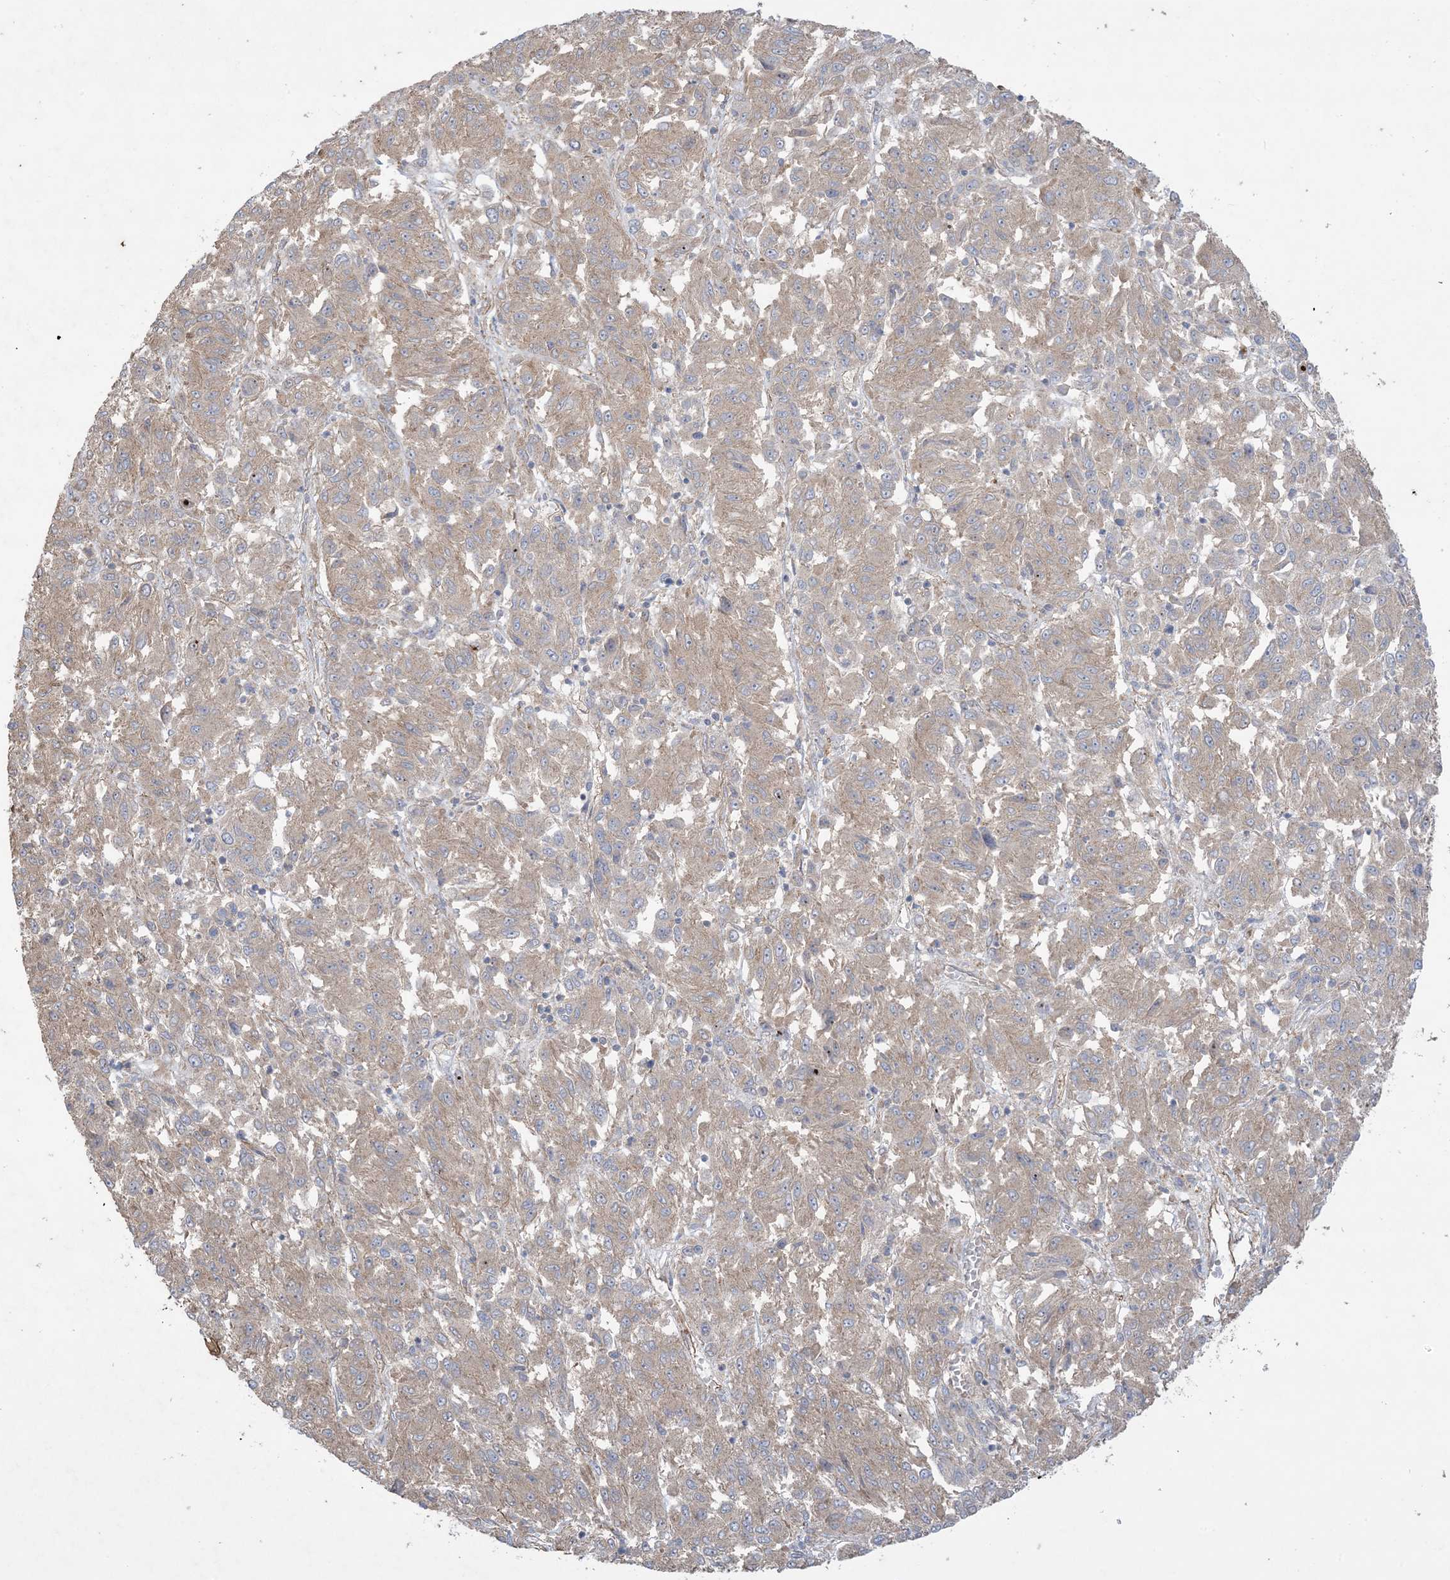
{"staining": {"intensity": "weak", "quantity": "25%-75%", "location": "cytoplasmic/membranous"}, "tissue": "melanoma", "cell_type": "Tumor cells", "image_type": "cancer", "snomed": [{"axis": "morphology", "description": "Malignant melanoma, Metastatic site"}, {"axis": "topography", "description": "Lung"}], "caption": "Immunohistochemical staining of human malignant melanoma (metastatic site) exhibits low levels of weak cytoplasmic/membranous staining in about 25%-75% of tumor cells.", "gene": "CCNY", "patient": {"sex": "male", "age": 64}}